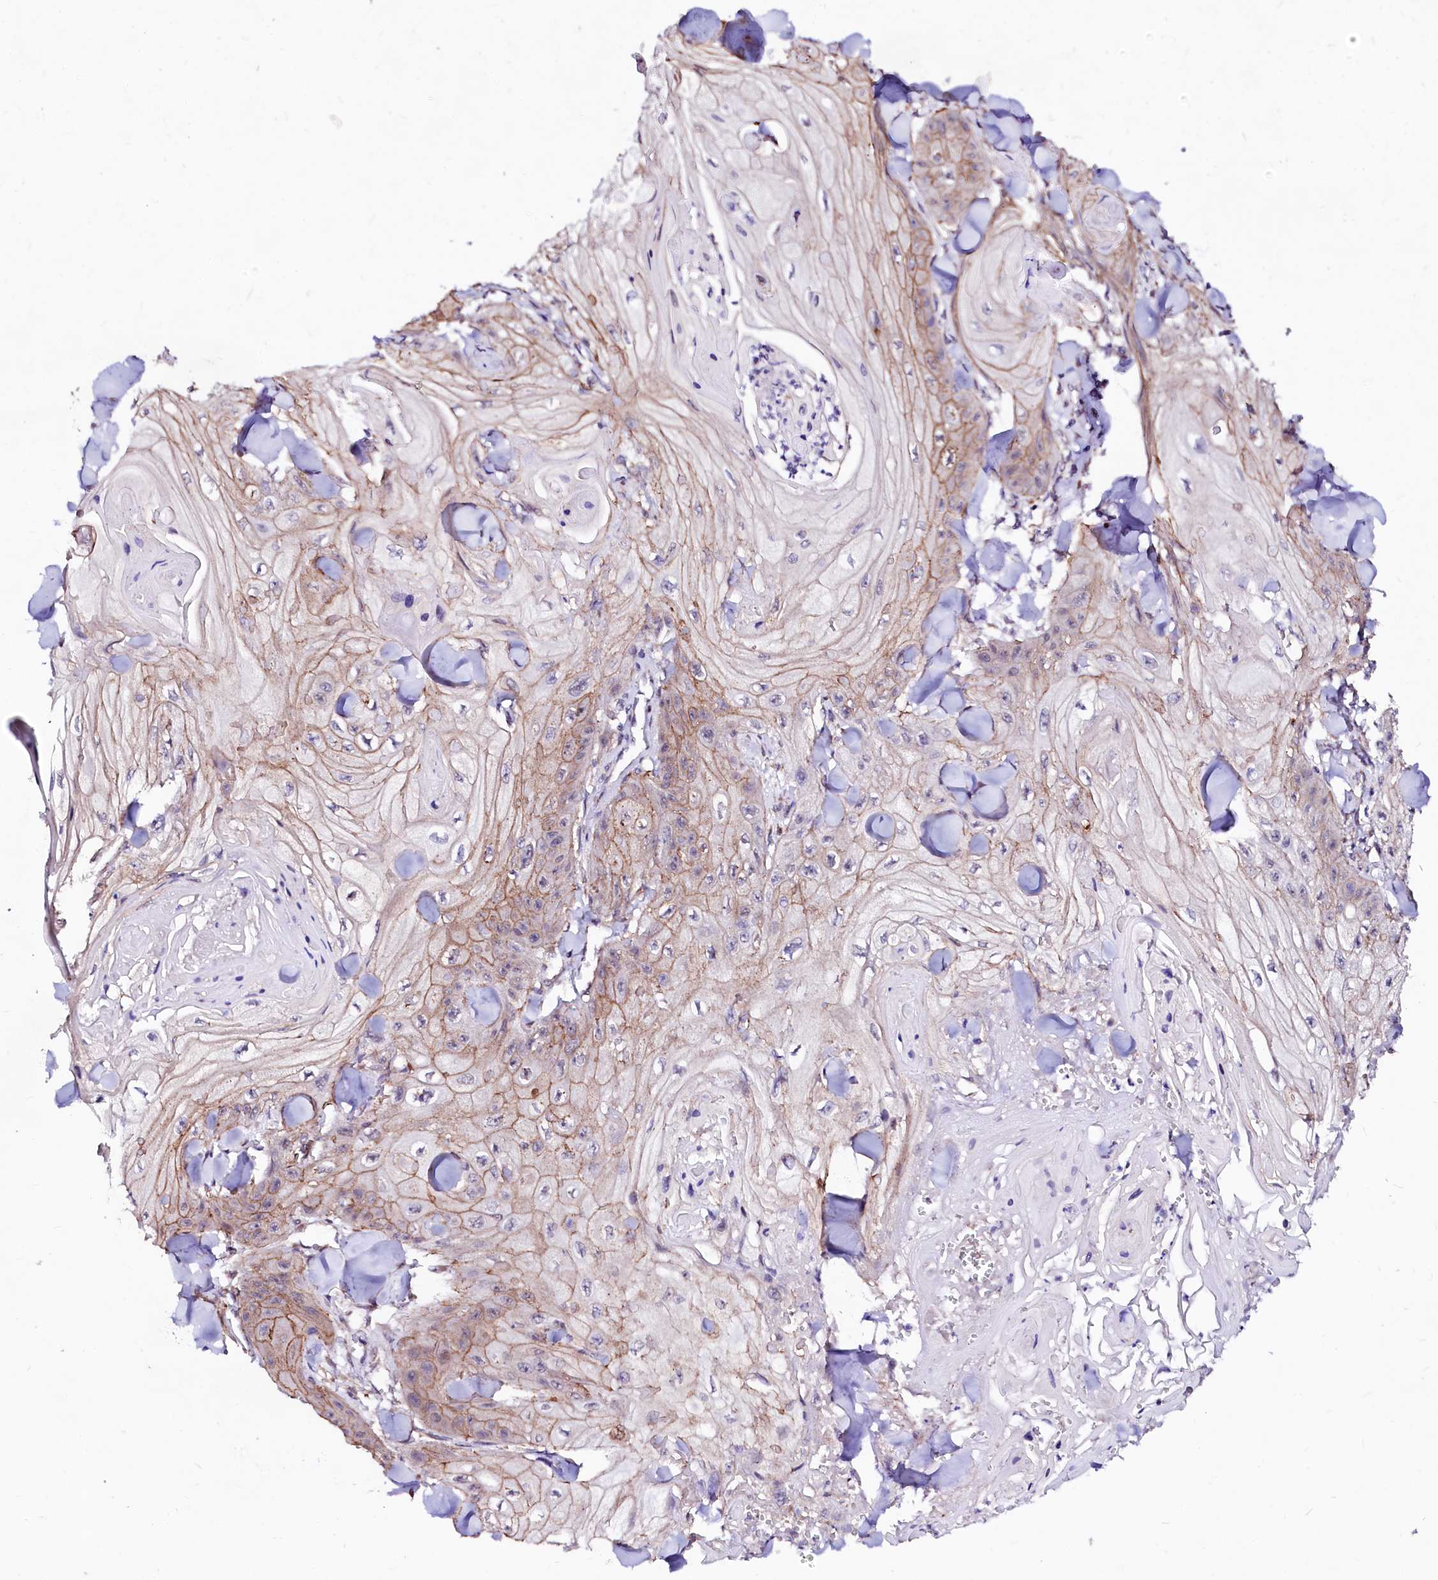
{"staining": {"intensity": "moderate", "quantity": "25%-75%", "location": "cytoplasmic/membranous"}, "tissue": "skin cancer", "cell_type": "Tumor cells", "image_type": "cancer", "snomed": [{"axis": "morphology", "description": "Squamous cell carcinoma, NOS"}, {"axis": "topography", "description": "Skin"}], "caption": "Immunohistochemical staining of human skin squamous cell carcinoma demonstrates medium levels of moderate cytoplasmic/membranous staining in about 25%-75% of tumor cells.", "gene": "GPR176", "patient": {"sex": "male", "age": 74}}